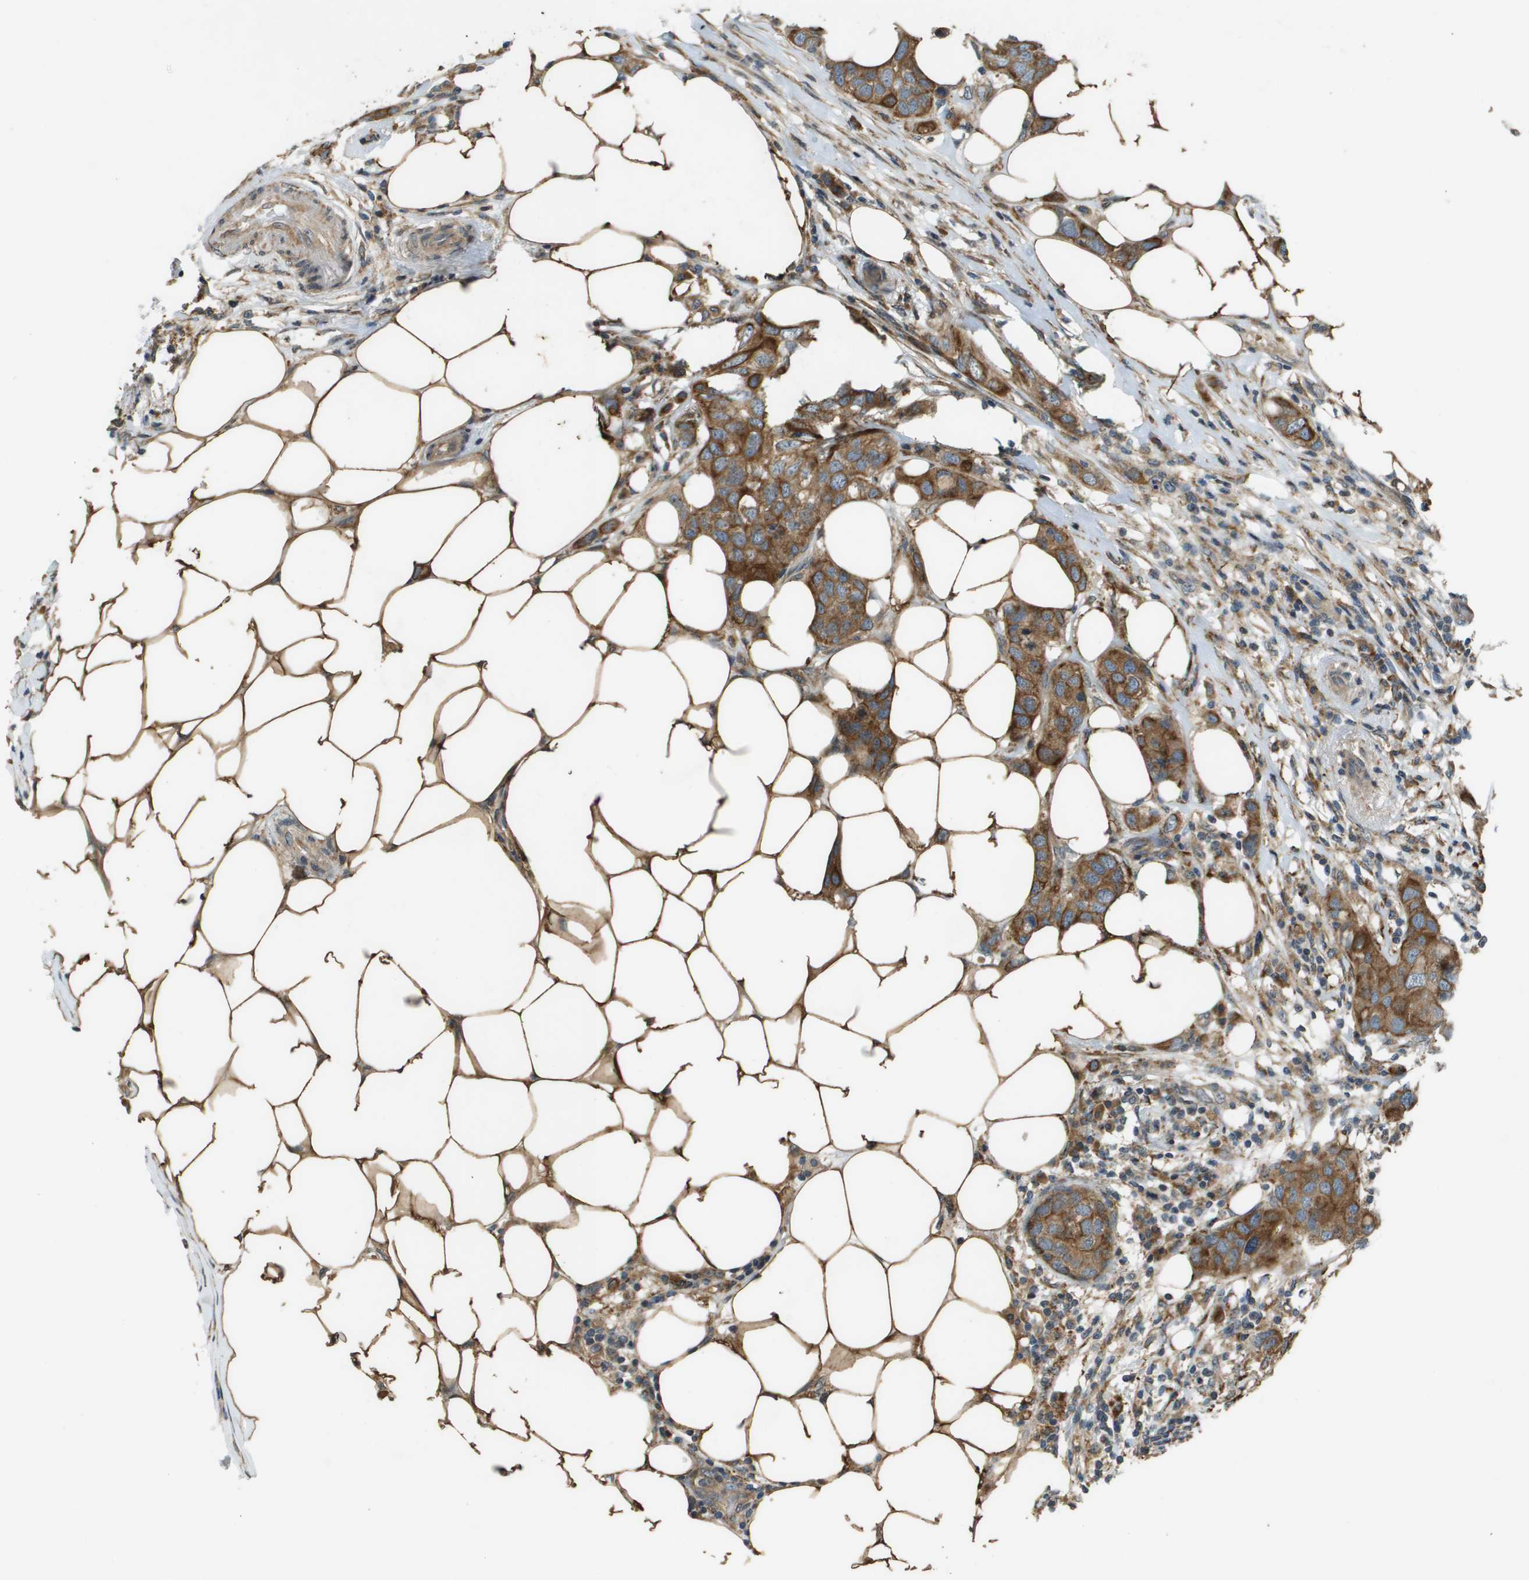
{"staining": {"intensity": "strong", "quantity": ">75%", "location": "cytoplasmic/membranous"}, "tissue": "breast cancer", "cell_type": "Tumor cells", "image_type": "cancer", "snomed": [{"axis": "morphology", "description": "Duct carcinoma"}, {"axis": "topography", "description": "Breast"}], "caption": "Strong cytoplasmic/membranous positivity for a protein is seen in approximately >75% of tumor cells of infiltrating ductal carcinoma (breast) using immunohistochemistry.", "gene": "CDKN2C", "patient": {"sex": "female", "age": 50}}